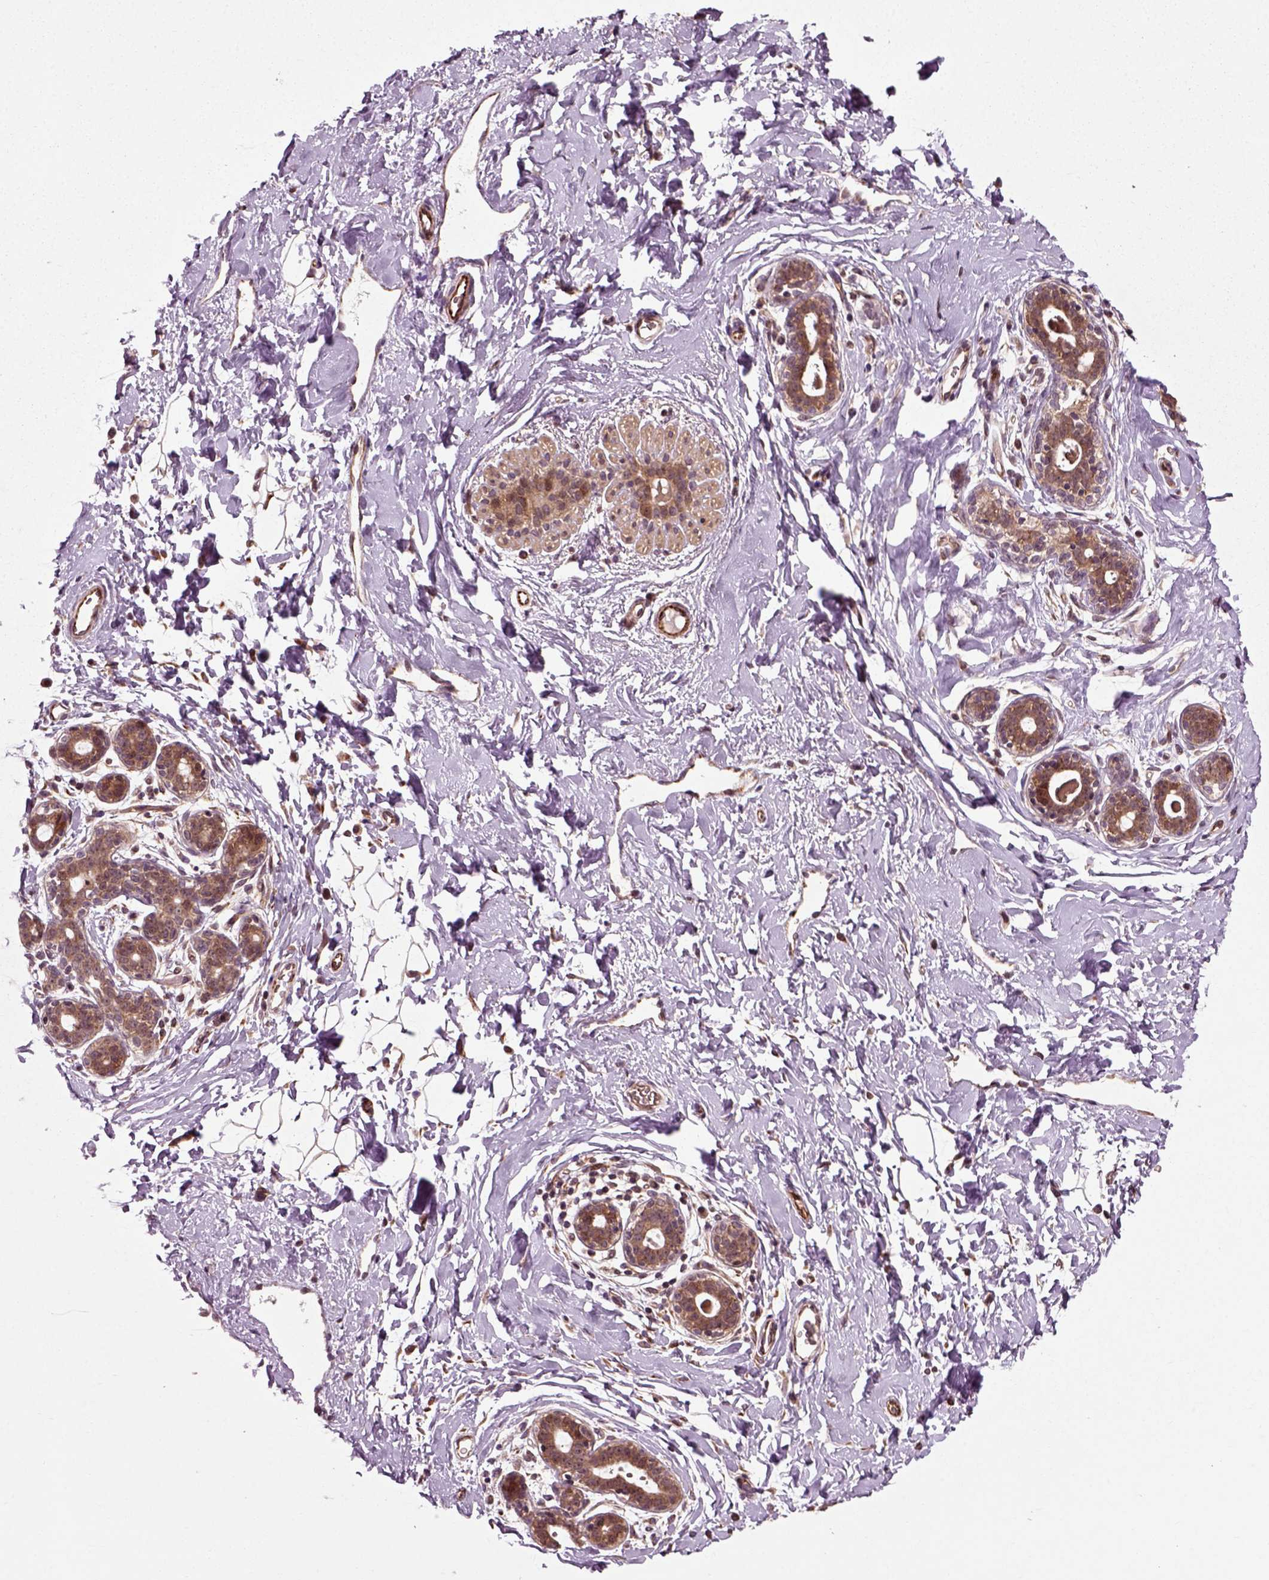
{"staining": {"intensity": "negative", "quantity": "none", "location": "none"}, "tissue": "breast", "cell_type": "Adipocytes", "image_type": "normal", "snomed": [{"axis": "morphology", "description": "Normal tissue, NOS"}, {"axis": "topography", "description": "Breast"}], "caption": "DAB immunohistochemical staining of normal human breast demonstrates no significant positivity in adipocytes. The staining was performed using DAB to visualize the protein expression in brown, while the nuclei were stained in blue with hematoxylin (Magnification: 20x).", "gene": "PLCD3", "patient": {"sex": "female", "age": 43}}